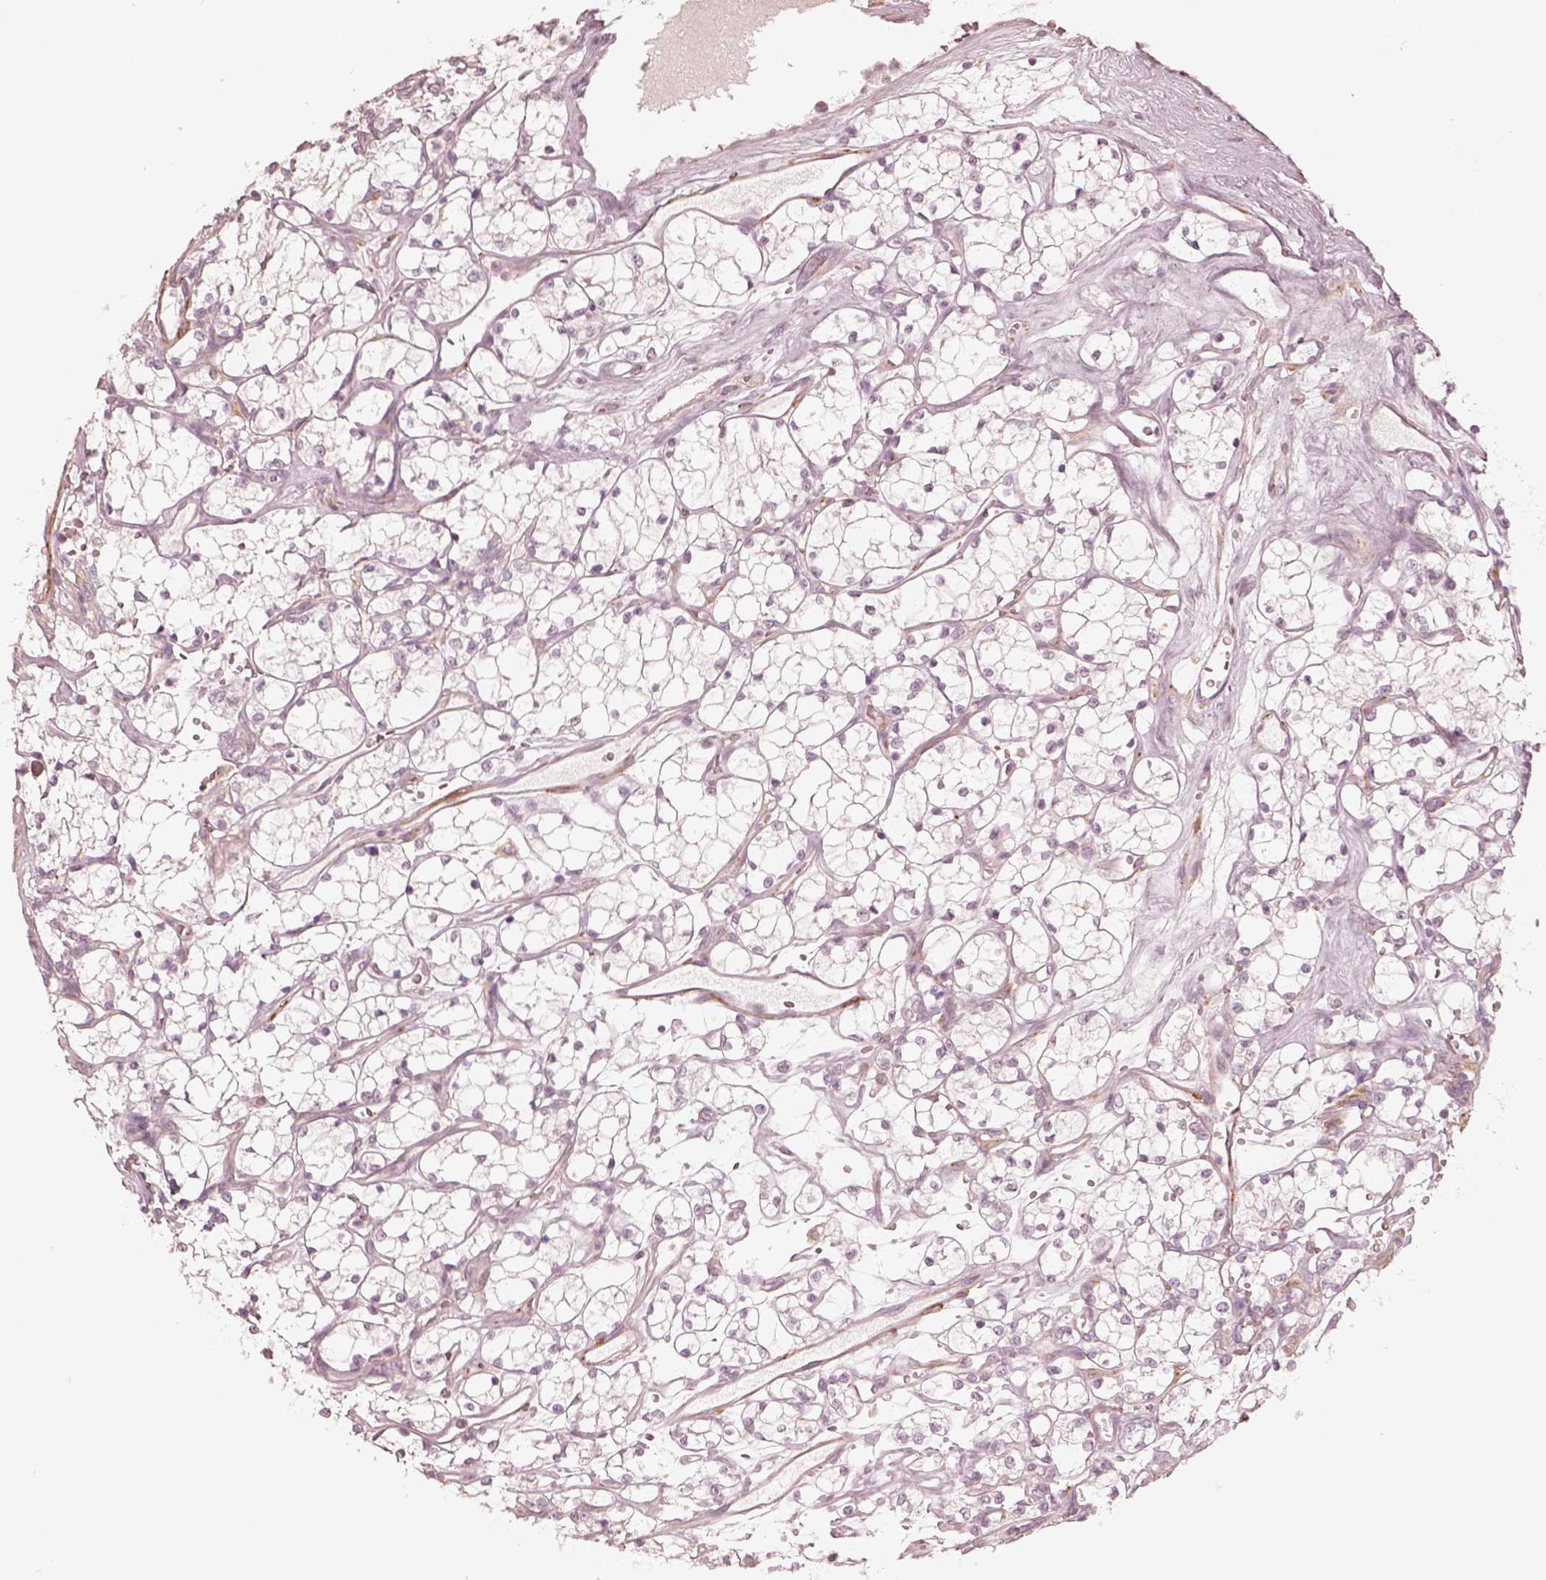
{"staining": {"intensity": "negative", "quantity": "none", "location": "none"}, "tissue": "renal cancer", "cell_type": "Tumor cells", "image_type": "cancer", "snomed": [{"axis": "morphology", "description": "Adenocarcinoma, NOS"}, {"axis": "topography", "description": "Kidney"}], "caption": "Human renal cancer (adenocarcinoma) stained for a protein using immunohistochemistry (IHC) exhibits no positivity in tumor cells.", "gene": "DNAAF9", "patient": {"sex": "female", "age": 69}}